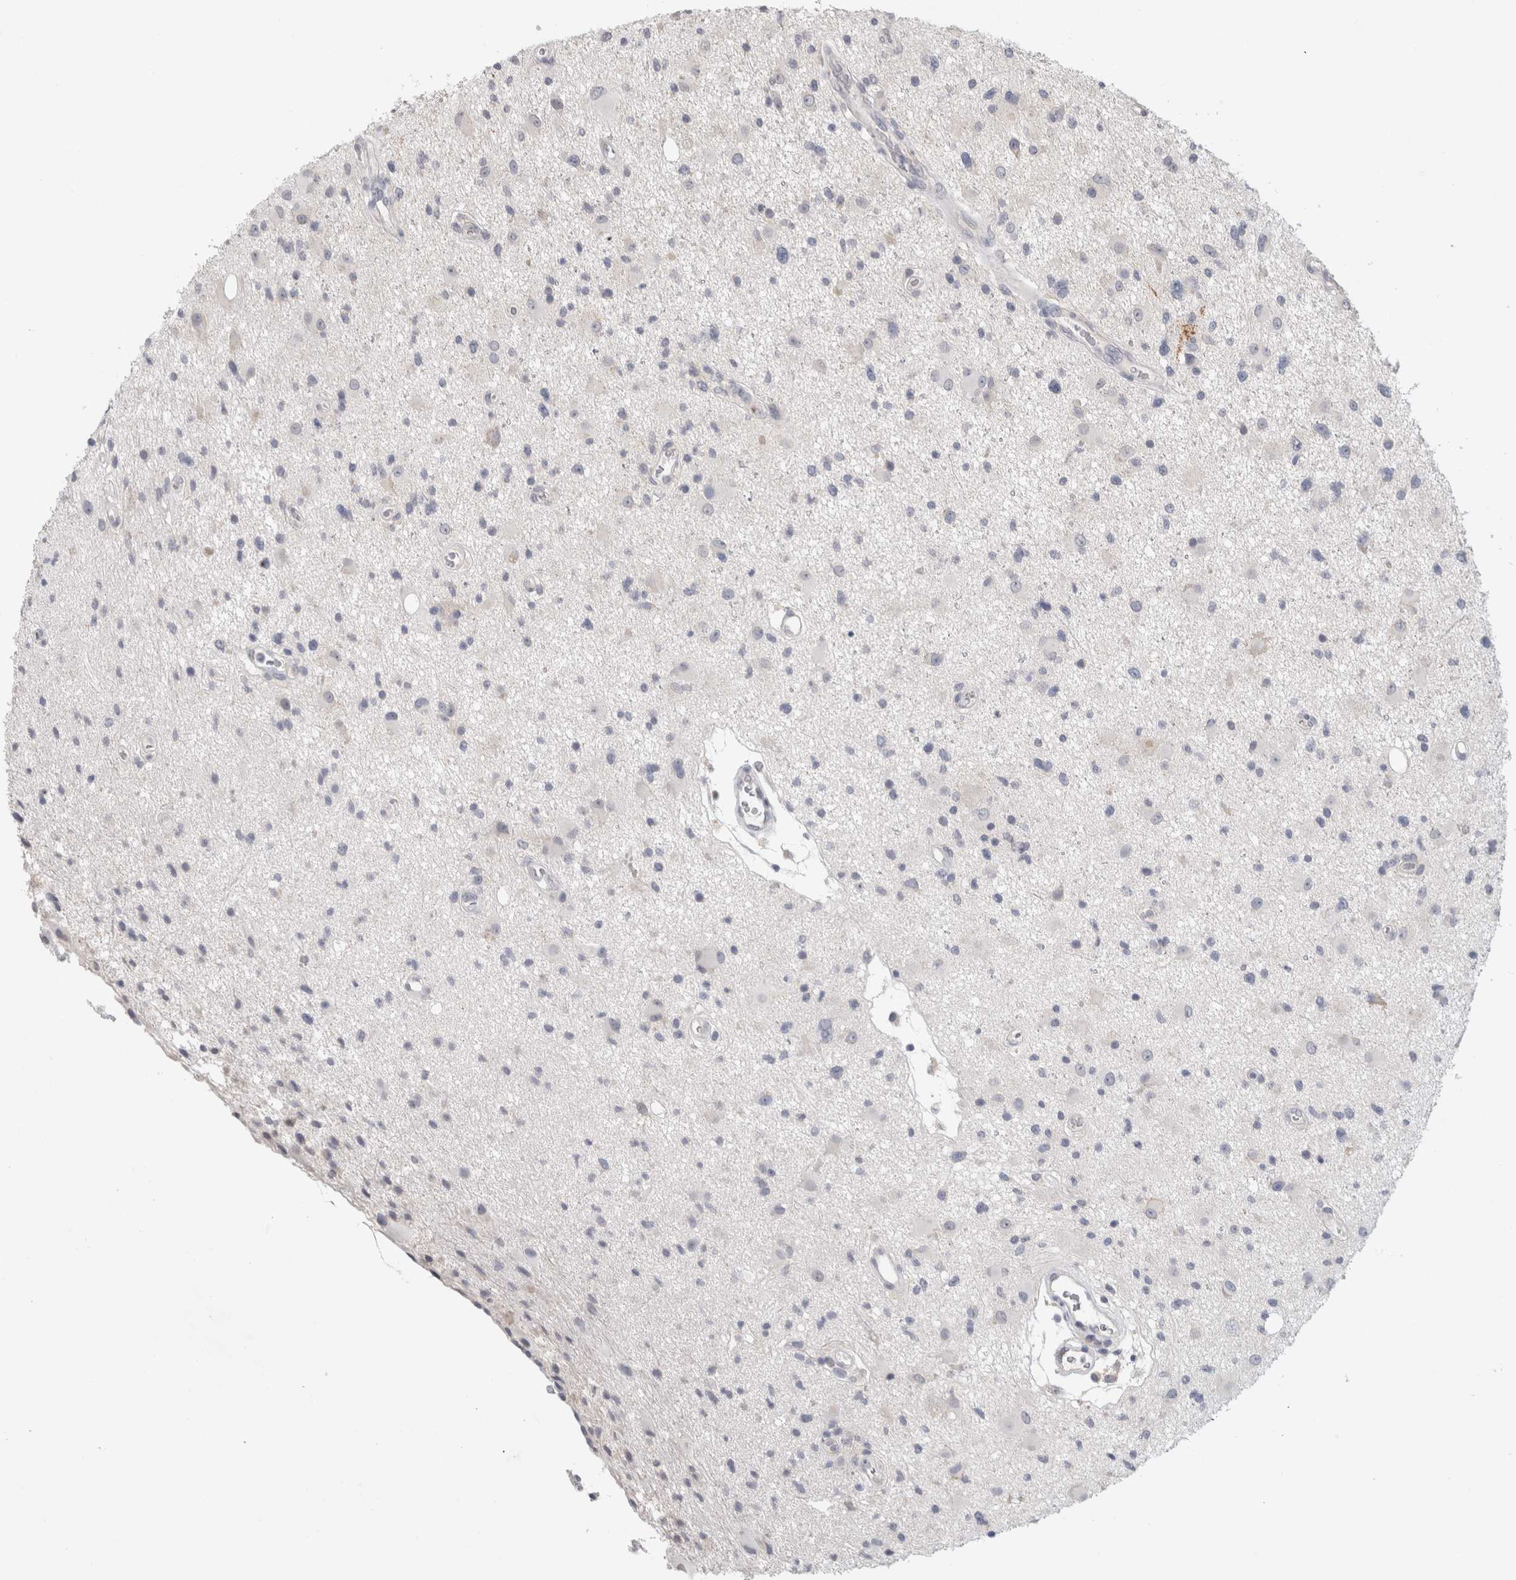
{"staining": {"intensity": "negative", "quantity": "none", "location": "none"}, "tissue": "glioma", "cell_type": "Tumor cells", "image_type": "cancer", "snomed": [{"axis": "morphology", "description": "Glioma, malignant, High grade"}, {"axis": "topography", "description": "Brain"}], "caption": "Tumor cells show no significant protein positivity in malignant glioma (high-grade).", "gene": "TONSL", "patient": {"sex": "male", "age": 33}}